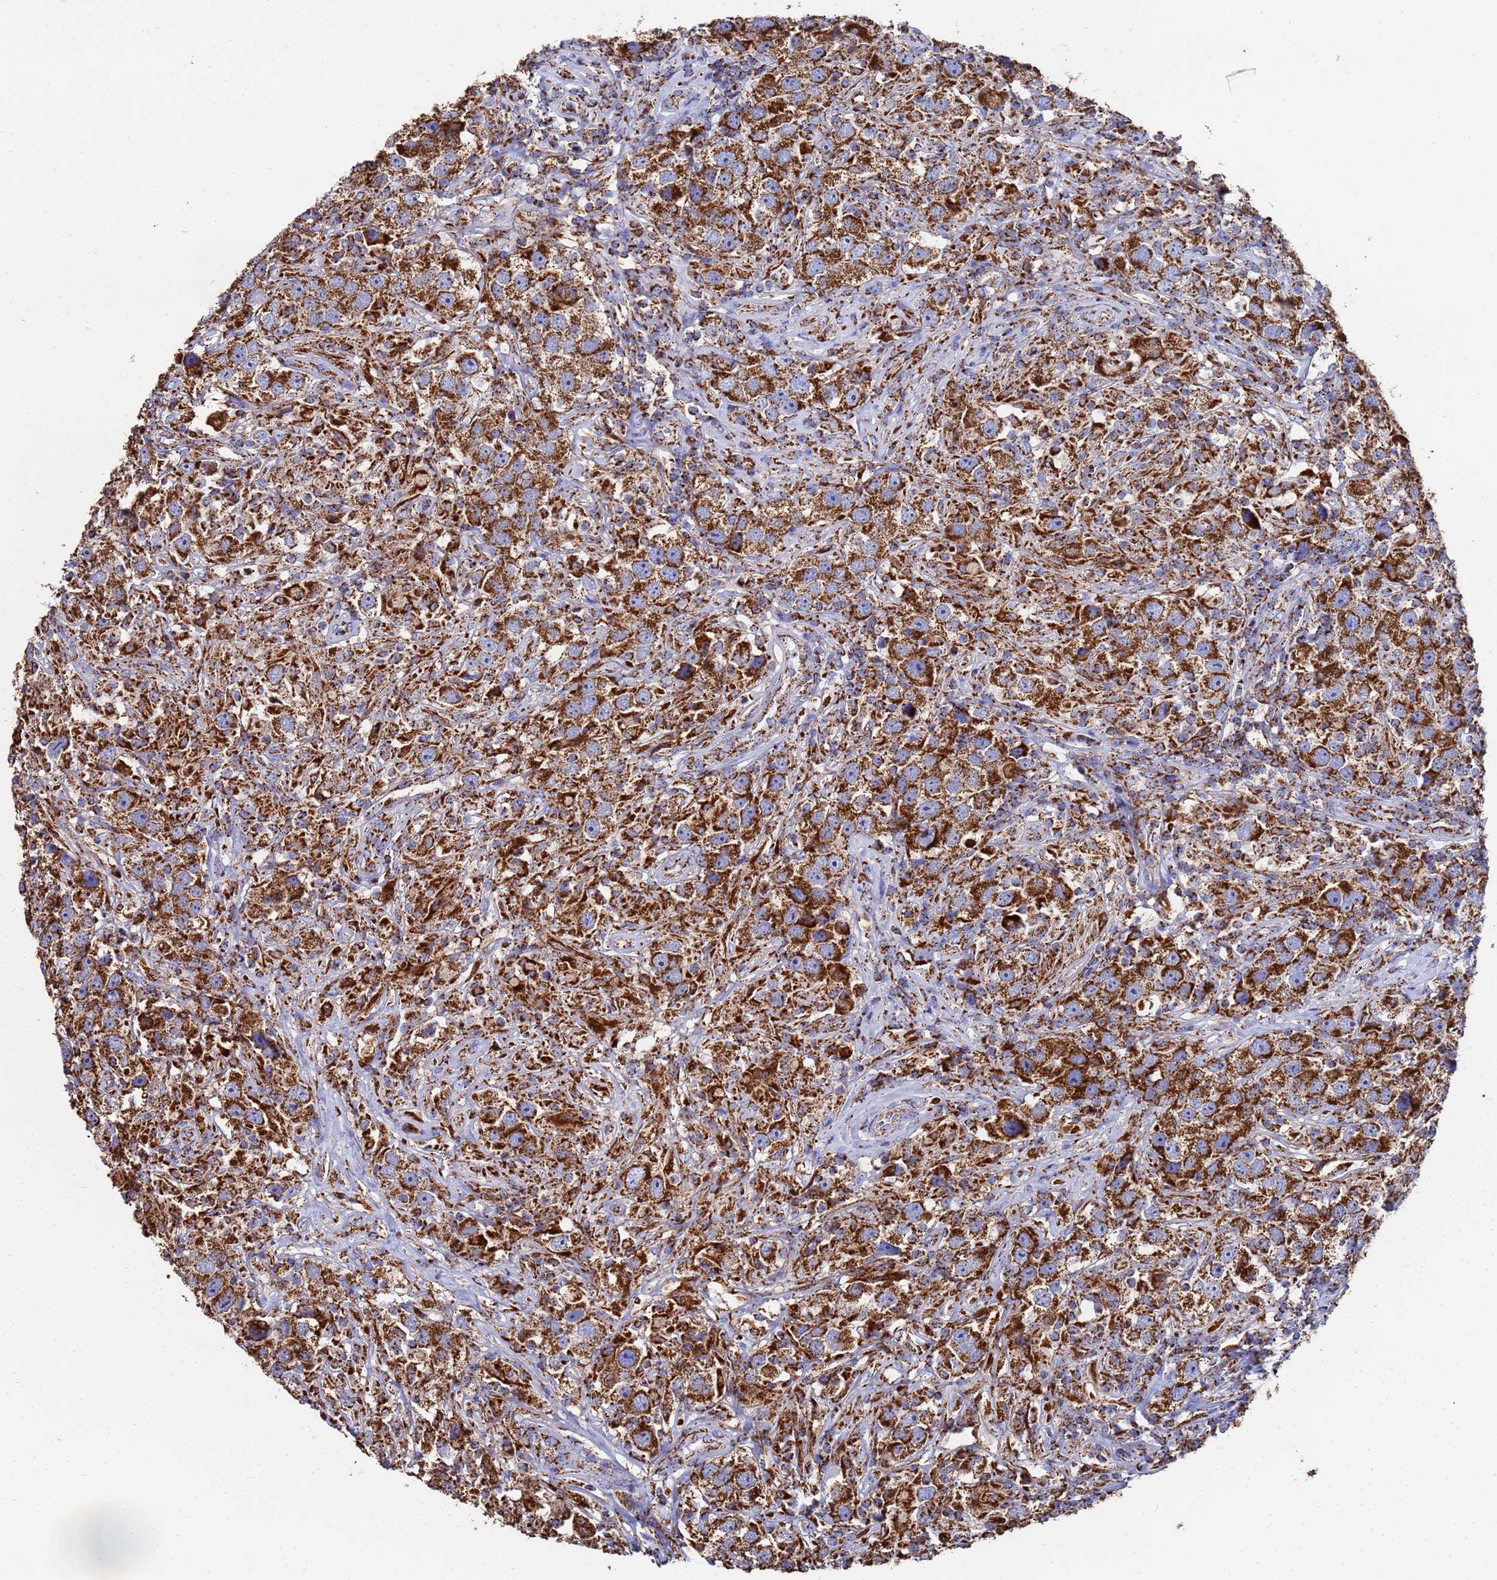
{"staining": {"intensity": "strong", "quantity": ">75%", "location": "cytoplasmic/membranous"}, "tissue": "testis cancer", "cell_type": "Tumor cells", "image_type": "cancer", "snomed": [{"axis": "morphology", "description": "Seminoma, NOS"}, {"axis": "topography", "description": "Testis"}], "caption": "The image reveals a brown stain indicating the presence of a protein in the cytoplasmic/membranous of tumor cells in seminoma (testis). (DAB IHC, brown staining for protein, blue staining for nuclei).", "gene": "GLUD1", "patient": {"sex": "male", "age": 49}}